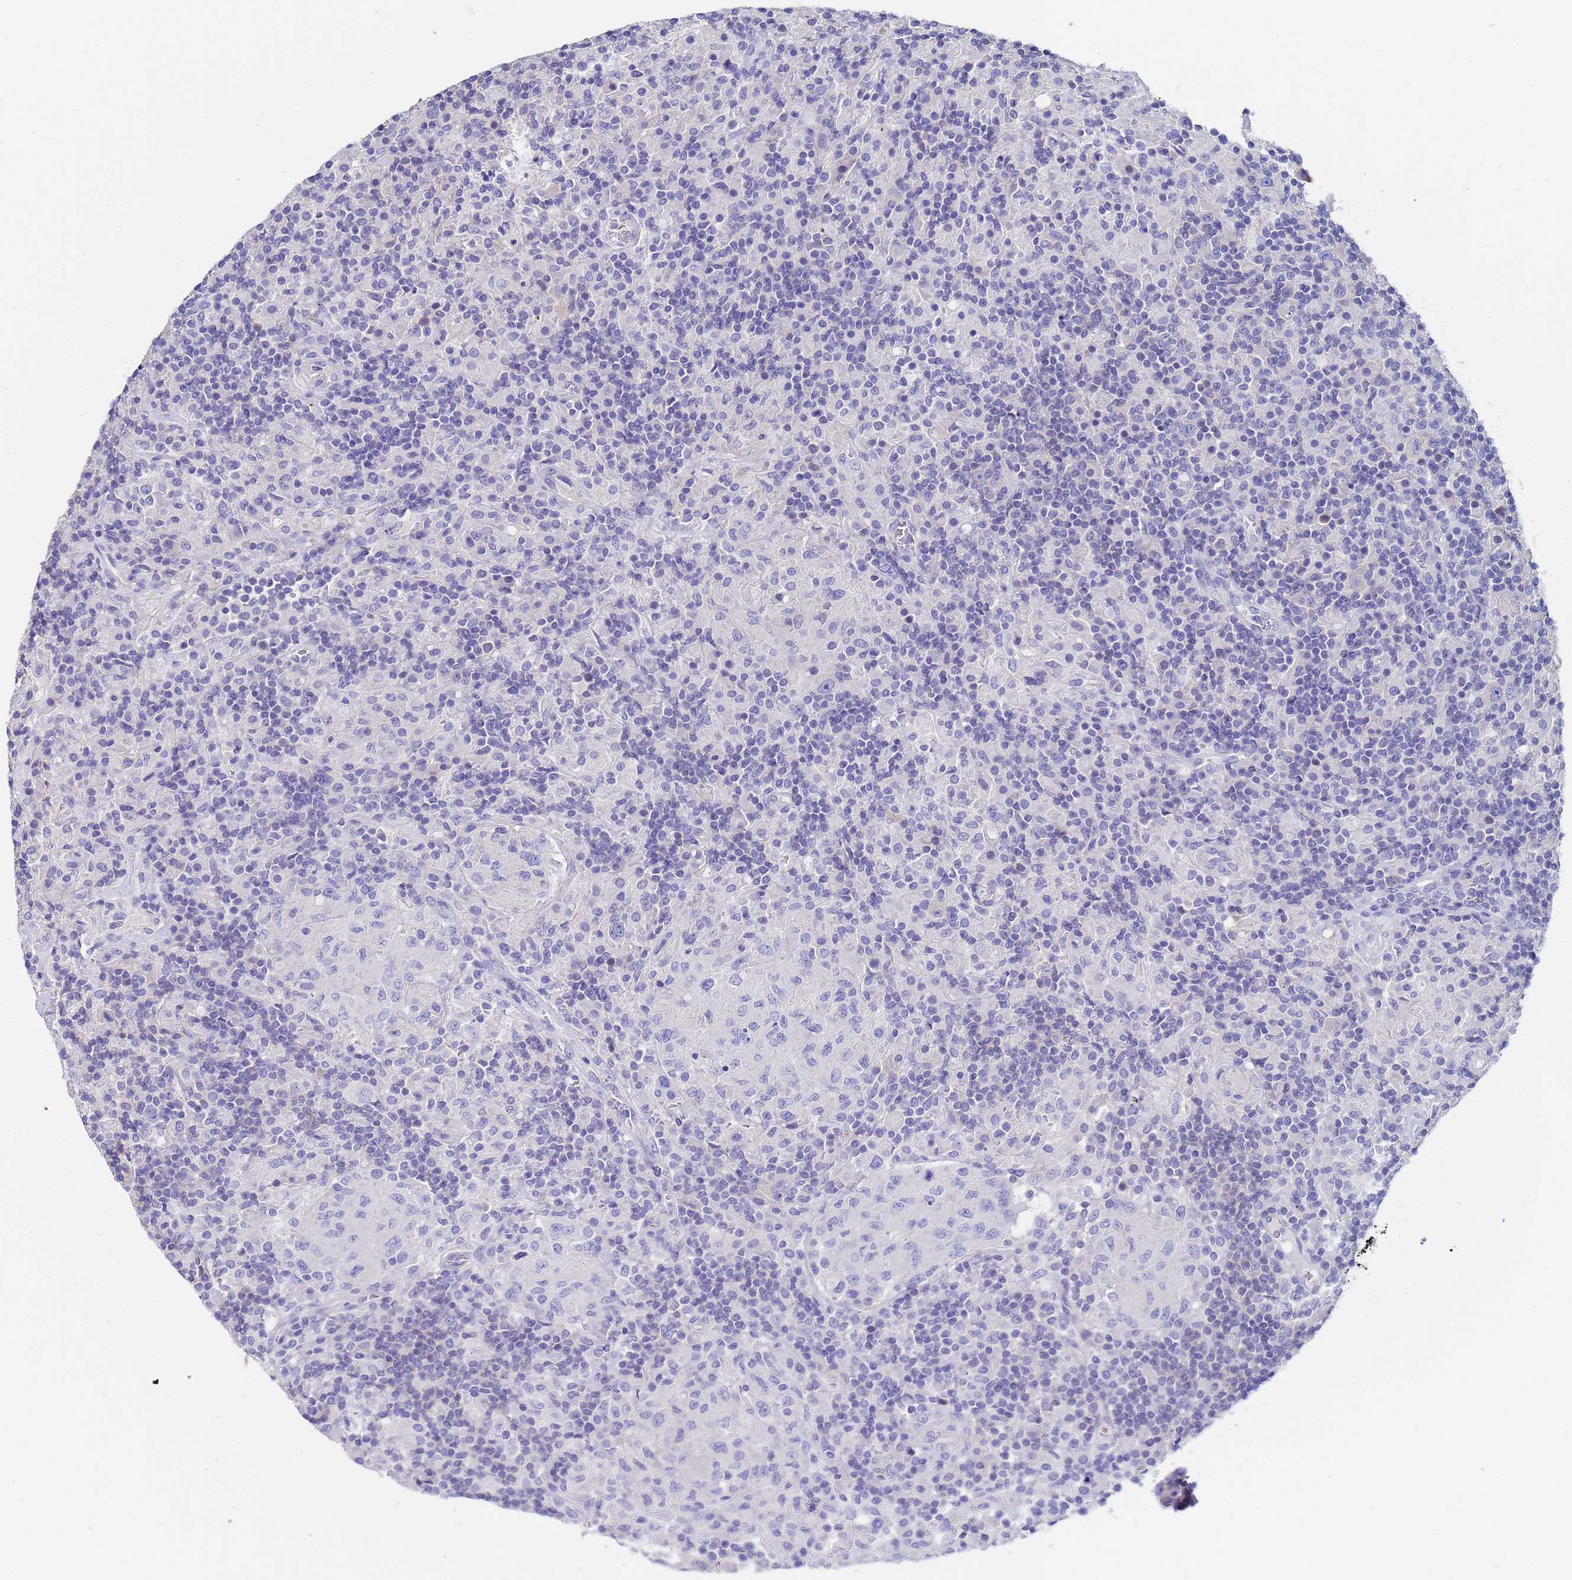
{"staining": {"intensity": "negative", "quantity": "none", "location": "none"}, "tissue": "lymphoma", "cell_type": "Tumor cells", "image_type": "cancer", "snomed": [{"axis": "morphology", "description": "Hodgkin's disease, NOS"}, {"axis": "topography", "description": "Lymph node"}], "caption": "The photomicrograph reveals no staining of tumor cells in Hodgkin's disease.", "gene": "UBE2O", "patient": {"sex": "male", "age": 70}}